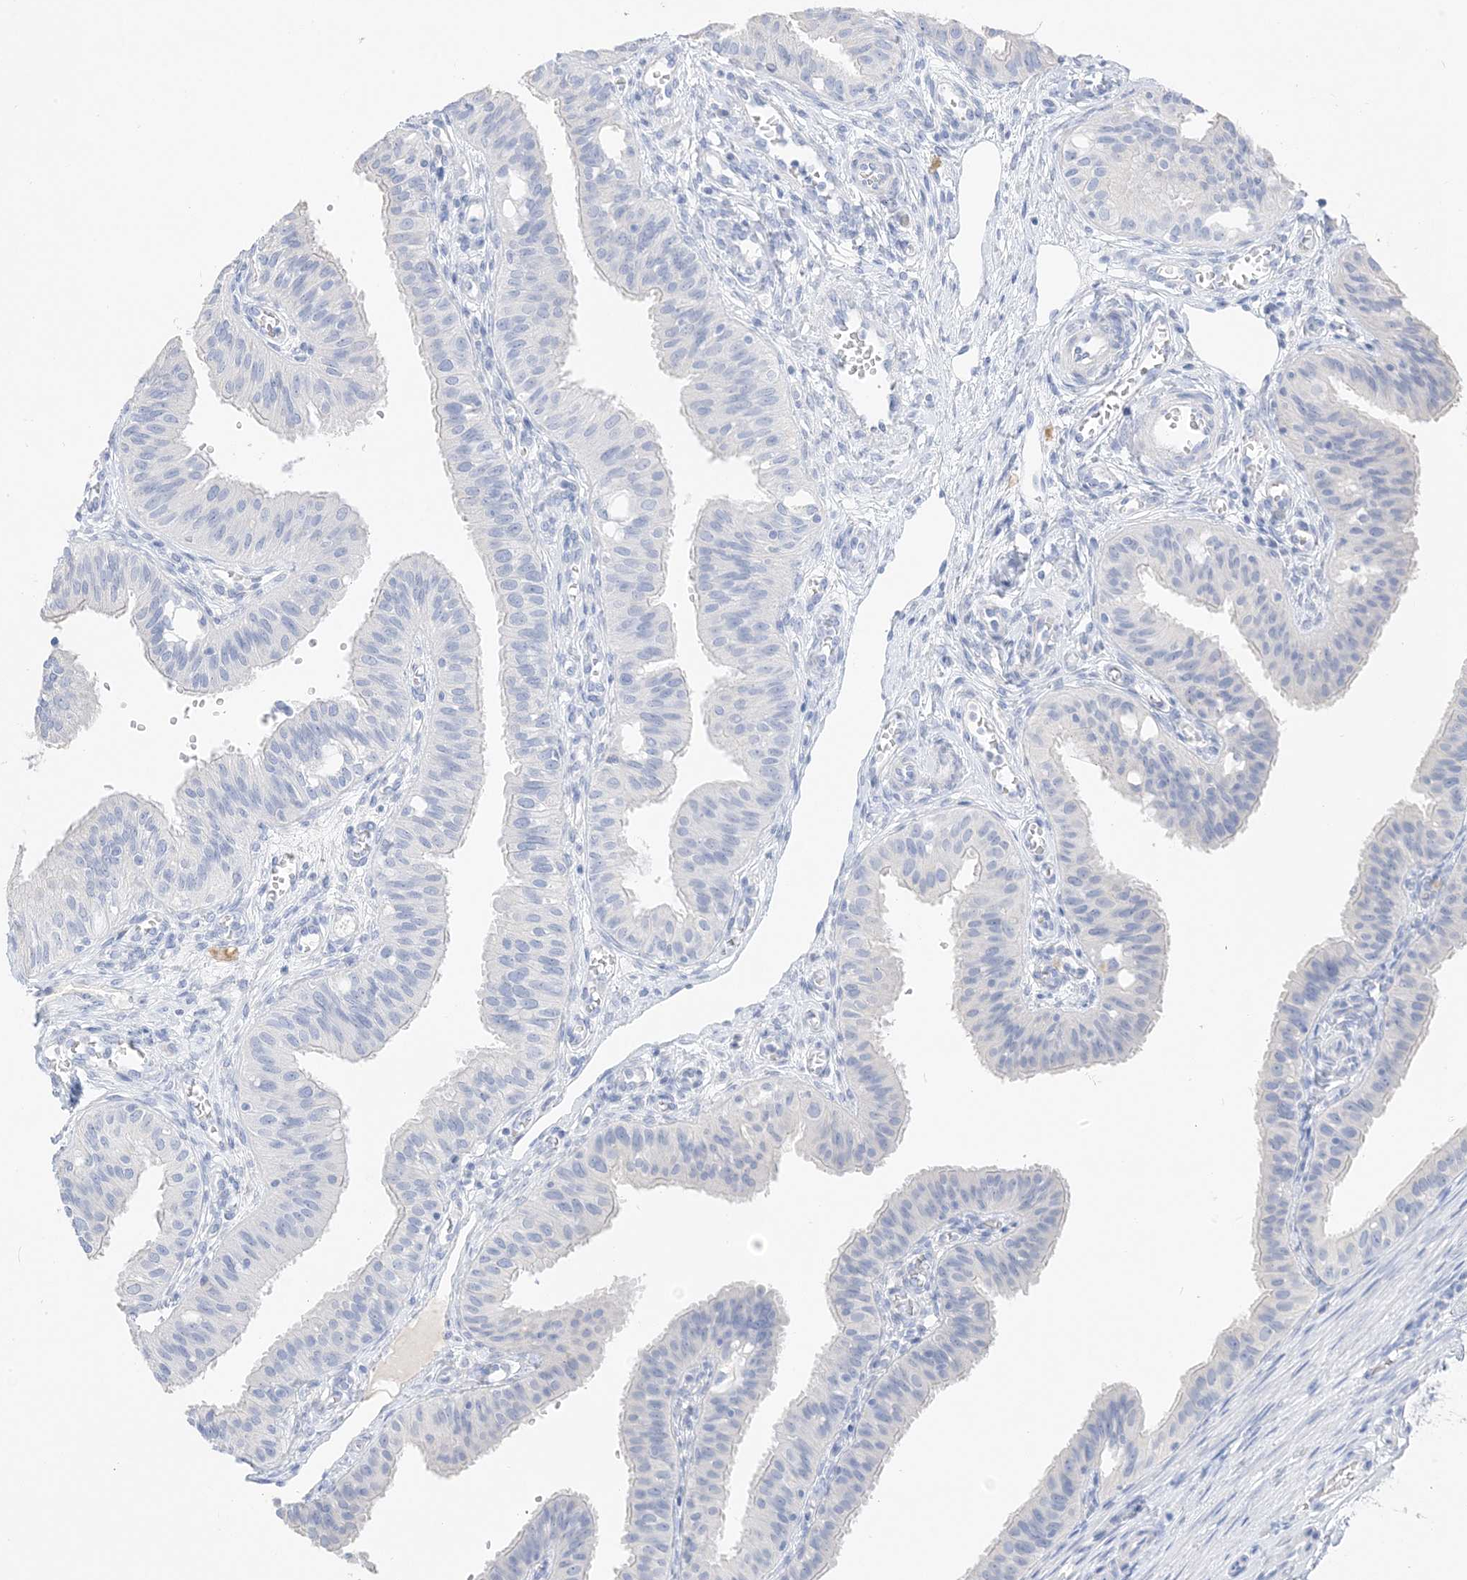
{"staining": {"intensity": "negative", "quantity": "none", "location": "none"}, "tissue": "fallopian tube", "cell_type": "Glandular cells", "image_type": "normal", "snomed": [{"axis": "morphology", "description": "Normal tissue, NOS"}, {"axis": "topography", "description": "Fallopian tube"}, {"axis": "topography", "description": "Ovary"}], "caption": "This micrograph is of normal fallopian tube stained with immunohistochemistry to label a protein in brown with the nuclei are counter-stained blue. There is no positivity in glandular cells.", "gene": "MUC17", "patient": {"sex": "female", "age": 42}}